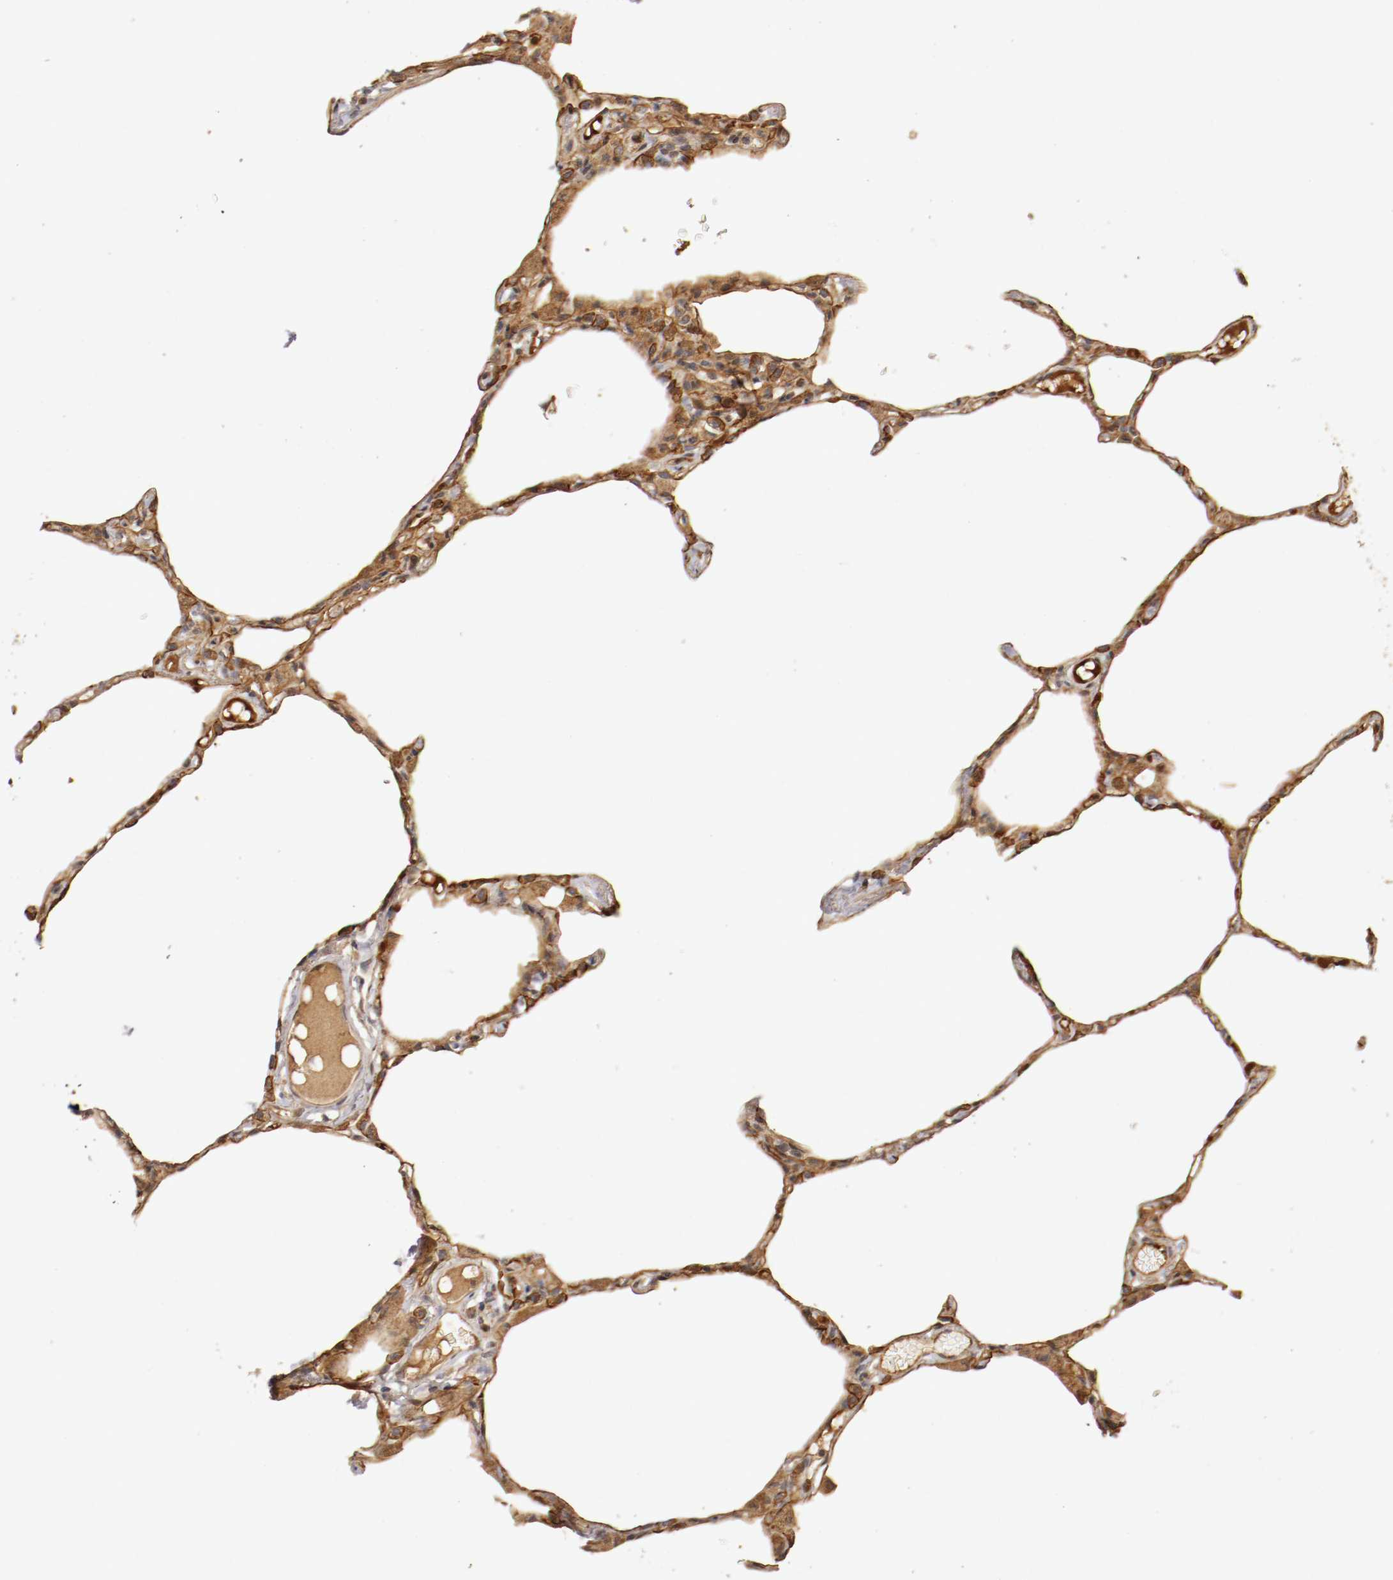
{"staining": {"intensity": "moderate", "quantity": "25%-75%", "location": "cytoplasmic/membranous,nuclear"}, "tissue": "lung", "cell_type": "Alveolar cells", "image_type": "normal", "snomed": [{"axis": "morphology", "description": "Normal tissue, NOS"}, {"axis": "topography", "description": "Lung"}], "caption": "Protein staining displays moderate cytoplasmic/membranous,nuclear expression in about 25%-75% of alveolar cells in unremarkable lung.", "gene": "TNFRSF1B", "patient": {"sex": "female", "age": 49}}